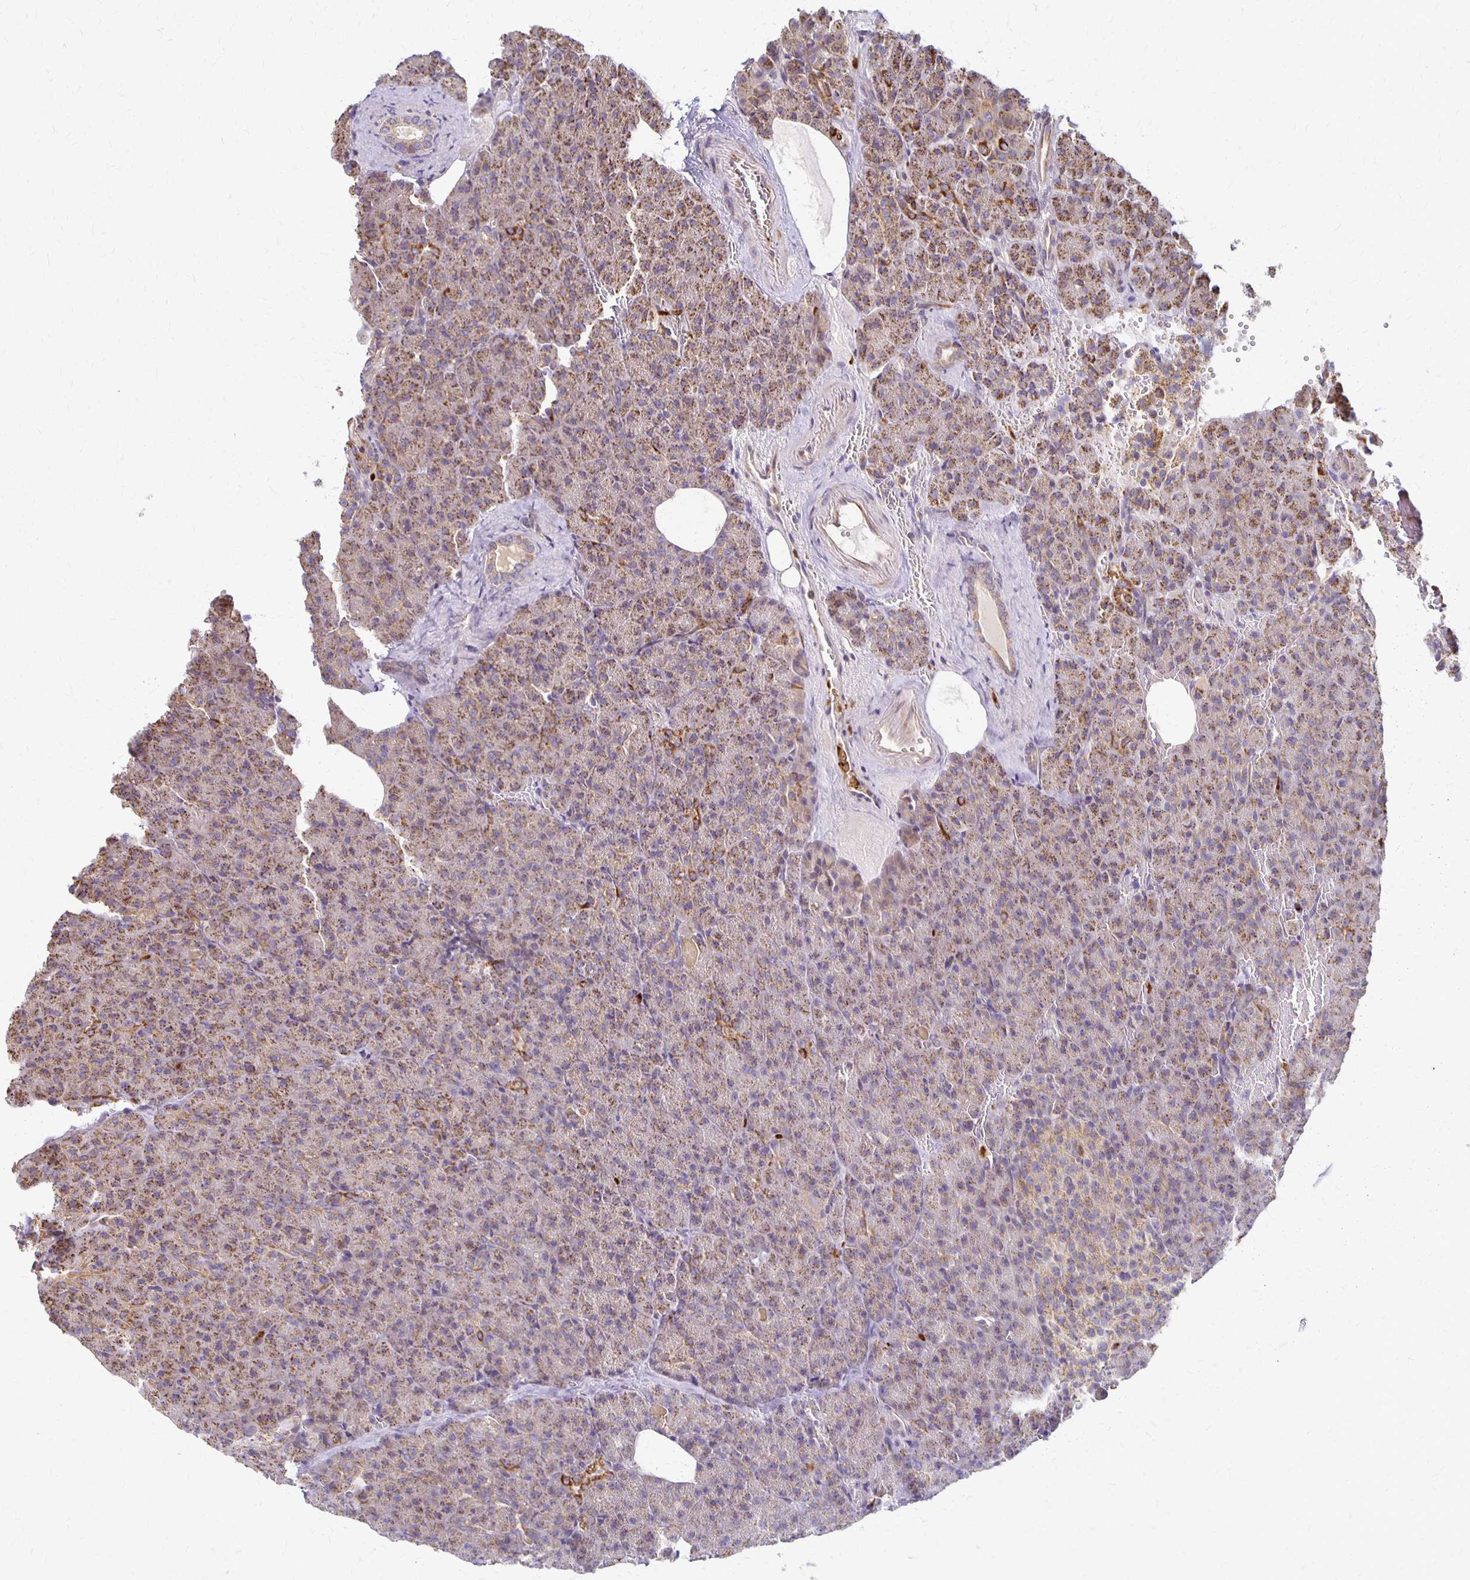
{"staining": {"intensity": "weak", "quantity": ">75%", "location": "cytoplasmic/membranous"}, "tissue": "pancreas", "cell_type": "Exocrine glandular cells", "image_type": "normal", "snomed": [{"axis": "morphology", "description": "Normal tissue, NOS"}, {"axis": "topography", "description": "Pancreas"}], "caption": "Pancreas stained with immunohistochemistry (IHC) exhibits weak cytoplasmic/membranous positivity in approximately >75% of exocrine glandular cells.", "gene": "EIF4EBP2", "patient": {"sex": "female", "age": 74}}